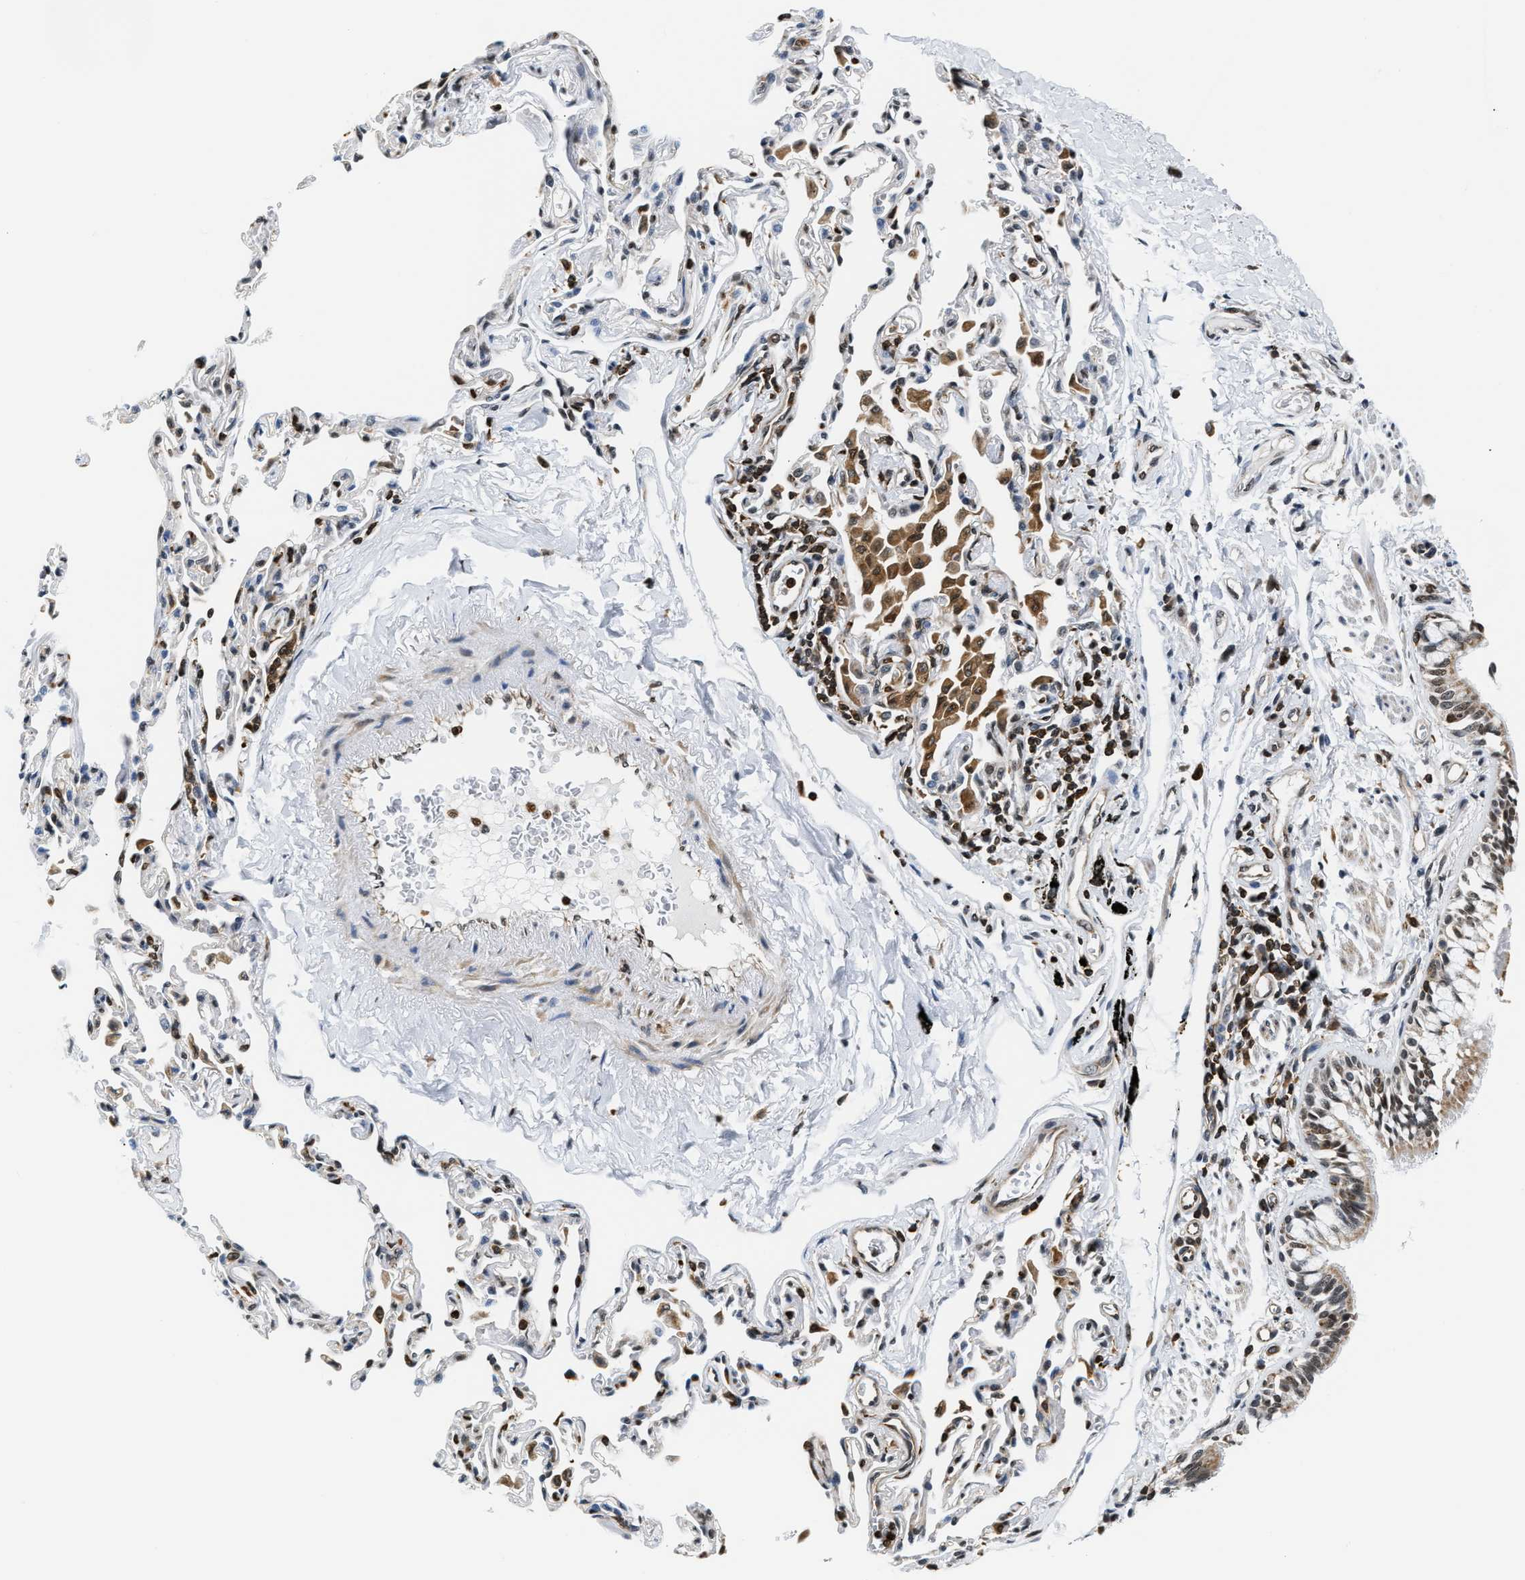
{"staining": {"intensity": "moderate", "quantity": "25%-75%", "location": "cytoplasmic/membranous,nuclear"}, "tissue": "bronchus", "cell_type": "Respiratory epithelial cells", "image_type": "normal", "snomed": [{"axis": "morphology", "description": "Normal tissue, NOS"}, {"axis": "topography", "description": "Bronchus"}, {"axis": "topography", "description": "Lung"}], "caption": "High-power microscopy captured an immunohistochemistry histopathology image of benign bronchus, revealing moderate cytoplasmic/membranous,nuclear expression in about 25%-75% of respiratory epithelial cells.", "gene": "STK10", "patient": {"sex": "male", "age": 64}}